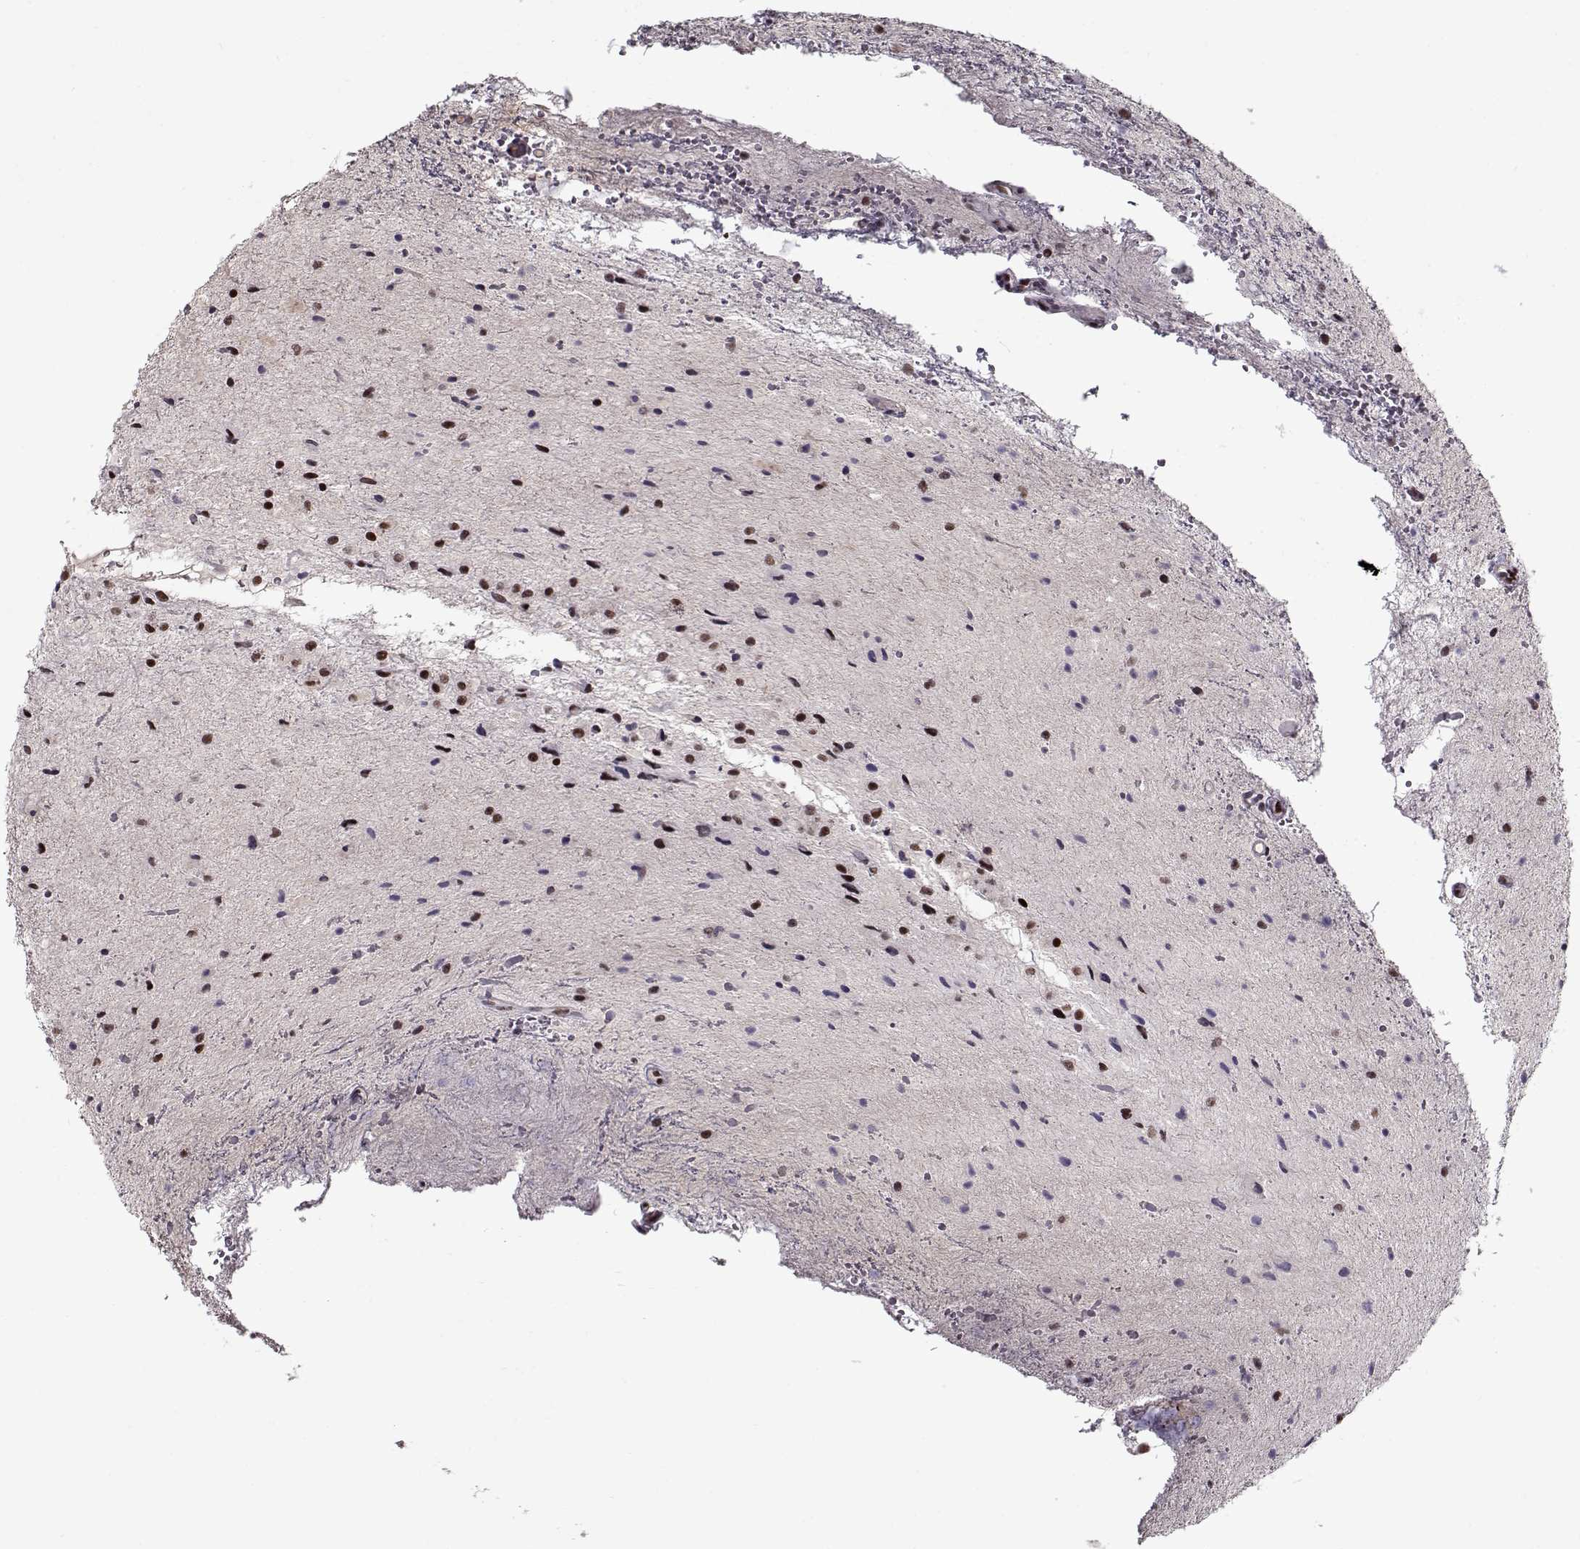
{"staining": {"intensity": "moderate", "quantity": "25%-75%", "location": "nuclear"}, "tissue": "glioma", "cell_type": "Tumor cells", "image_type": "cancer", "snomed": [{"axis": "morphology", "description": "Glioma, malignant, Low grade"}, {"axis": "topography", "description": "Cerebellum"}], "caption": "IHC micrograph of neoplastic tissue: glioma stained using immunohistochemistry (IHC) exhibits medium levels of moderate protein expression localized specifically in the nuclear of tumor cells, appearing as a nuclear brown color.", "gene": "PRMT8", "patient": {"sex": "female", "age": 14}}